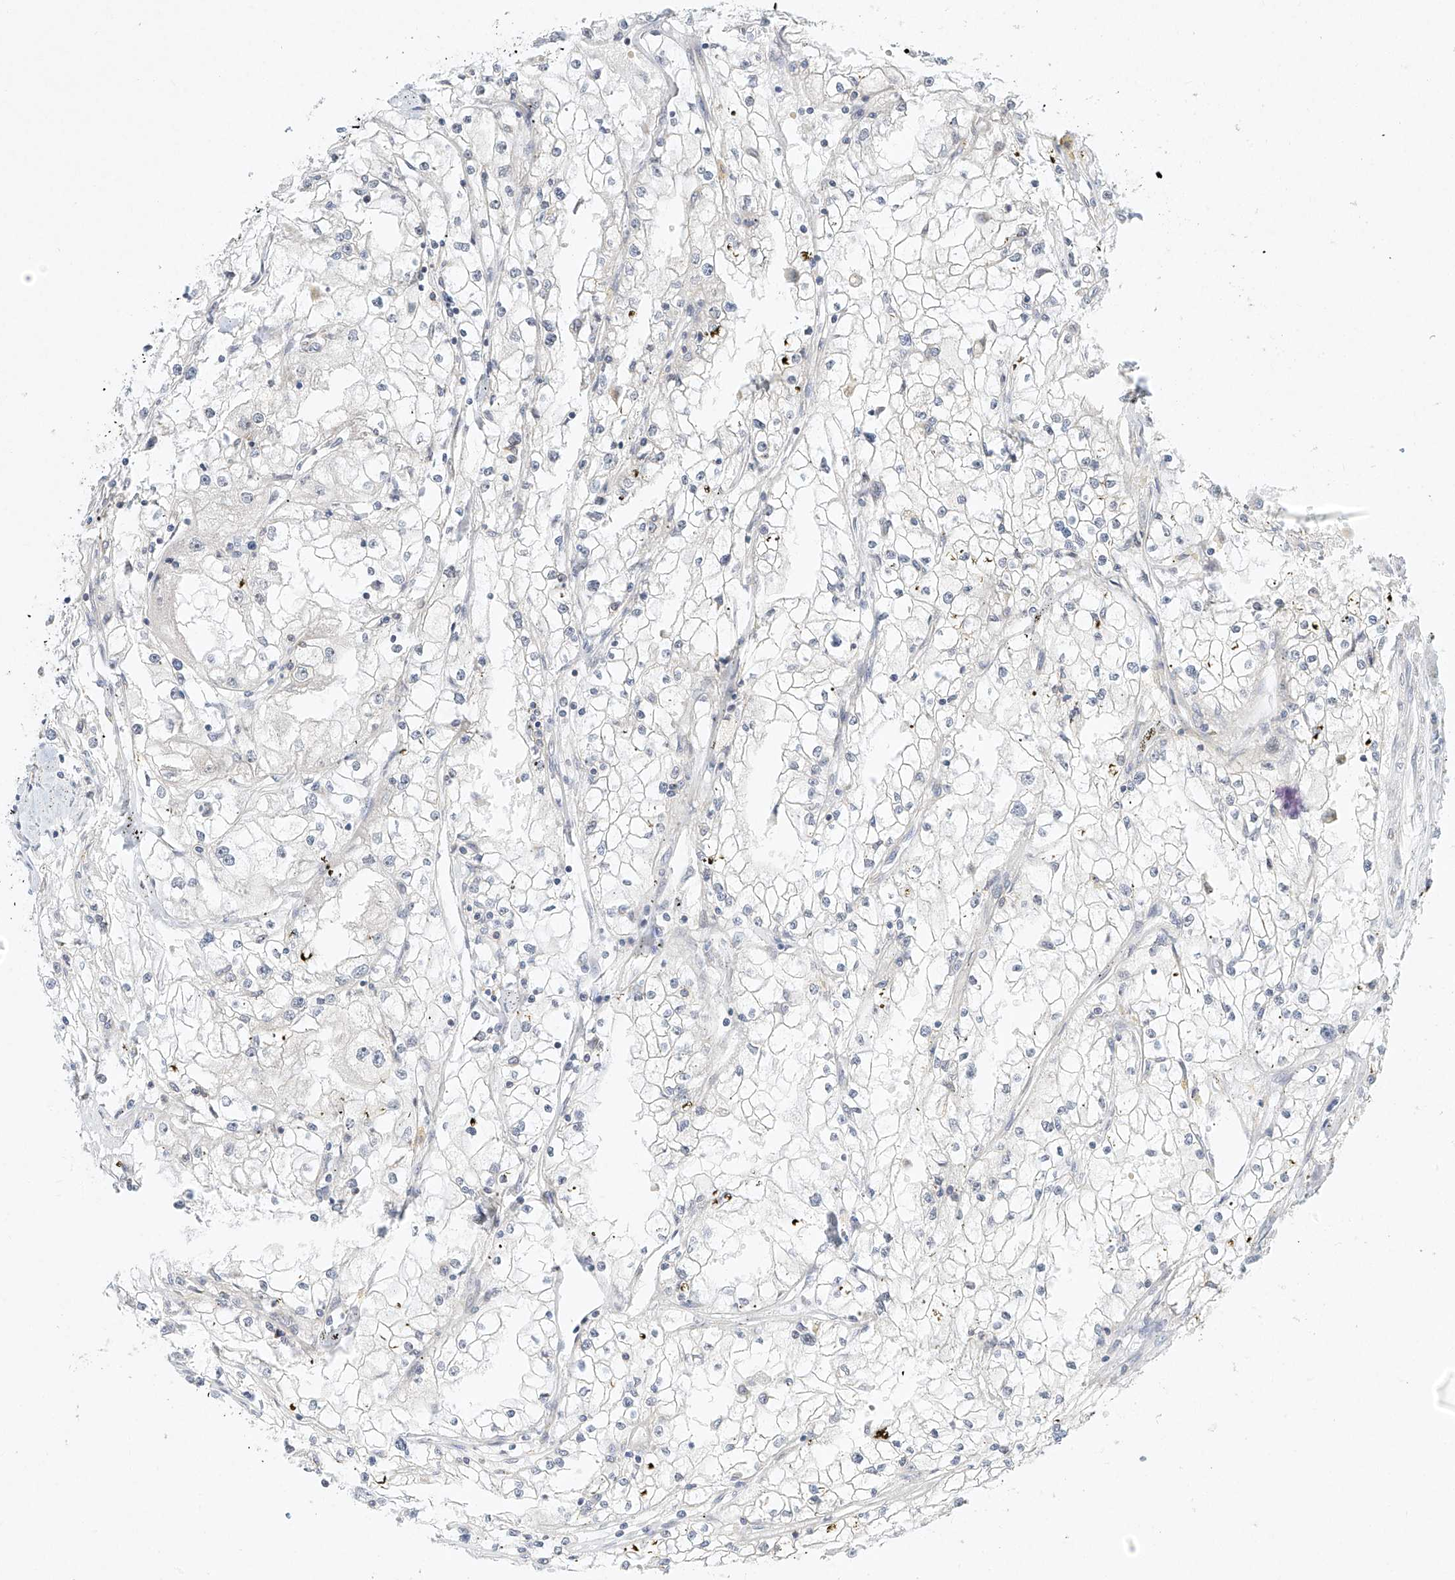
{"staining": {"intensity": "negative", "quantity": "none", "location": "none"}, "tissue": "renal cancer", "cell_type": "Tumor cells", "image_type": "cancer", "snomed": [{"axis": "morphology", "description": "Adenocarcinoma, NOS"}, {"axis": "topography", "description": "Kidney"}], "caption": "DAB immunohistochemical staining of human adenocarcinoma (renal) shows no significant staining in tumor cells. The staining was performed using DAB (3,3'-diaminobenzidine) to visualize the protein expression in brown, while the nuclei were stained in blue with hematoxylin (Magnification: 20x).", "gene": "TASP1", "patient": {"sex": "male", "age": 56}}